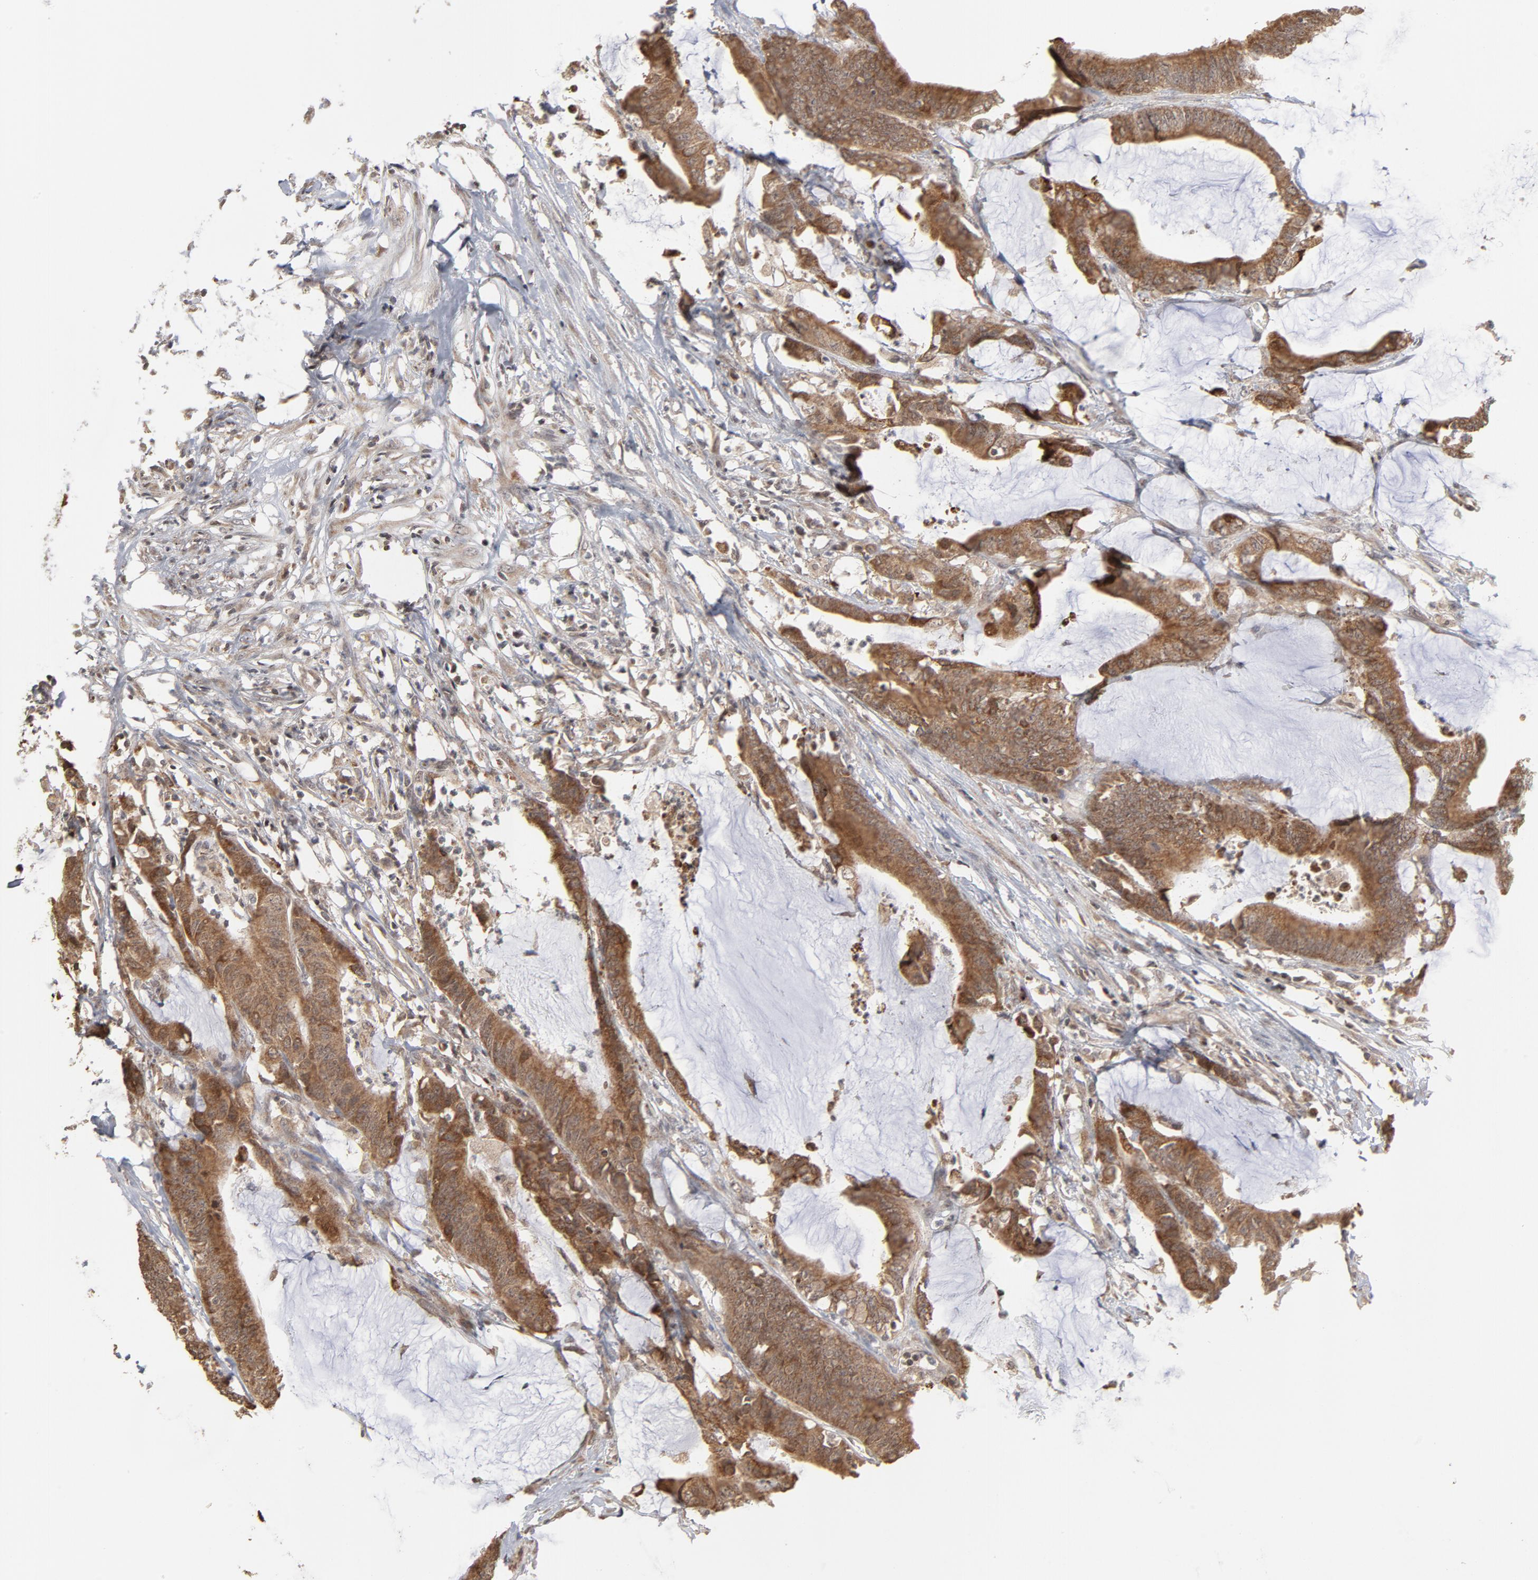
{"staining": {"intensity": "moderate", "quantity": ">75%", "location": "cytoplasmic/membranous"}, "tissue": "colorectal cancer", "cell_type": "Tumor cells", "image_type": "cancer", "snomed": [{"axis": "morphology", "description": "Adenocarcinoma, NOS"}, {"axis": "topography", "description": "Rectum"}], "caption": "Protein expression analysis of colorectal cancer exhibits moderate cytoplasmic/membranous staining in approximately >75% of tumor cells.", "gene": "ARIH1", "patient": {"sex": "female", "age": 66}}